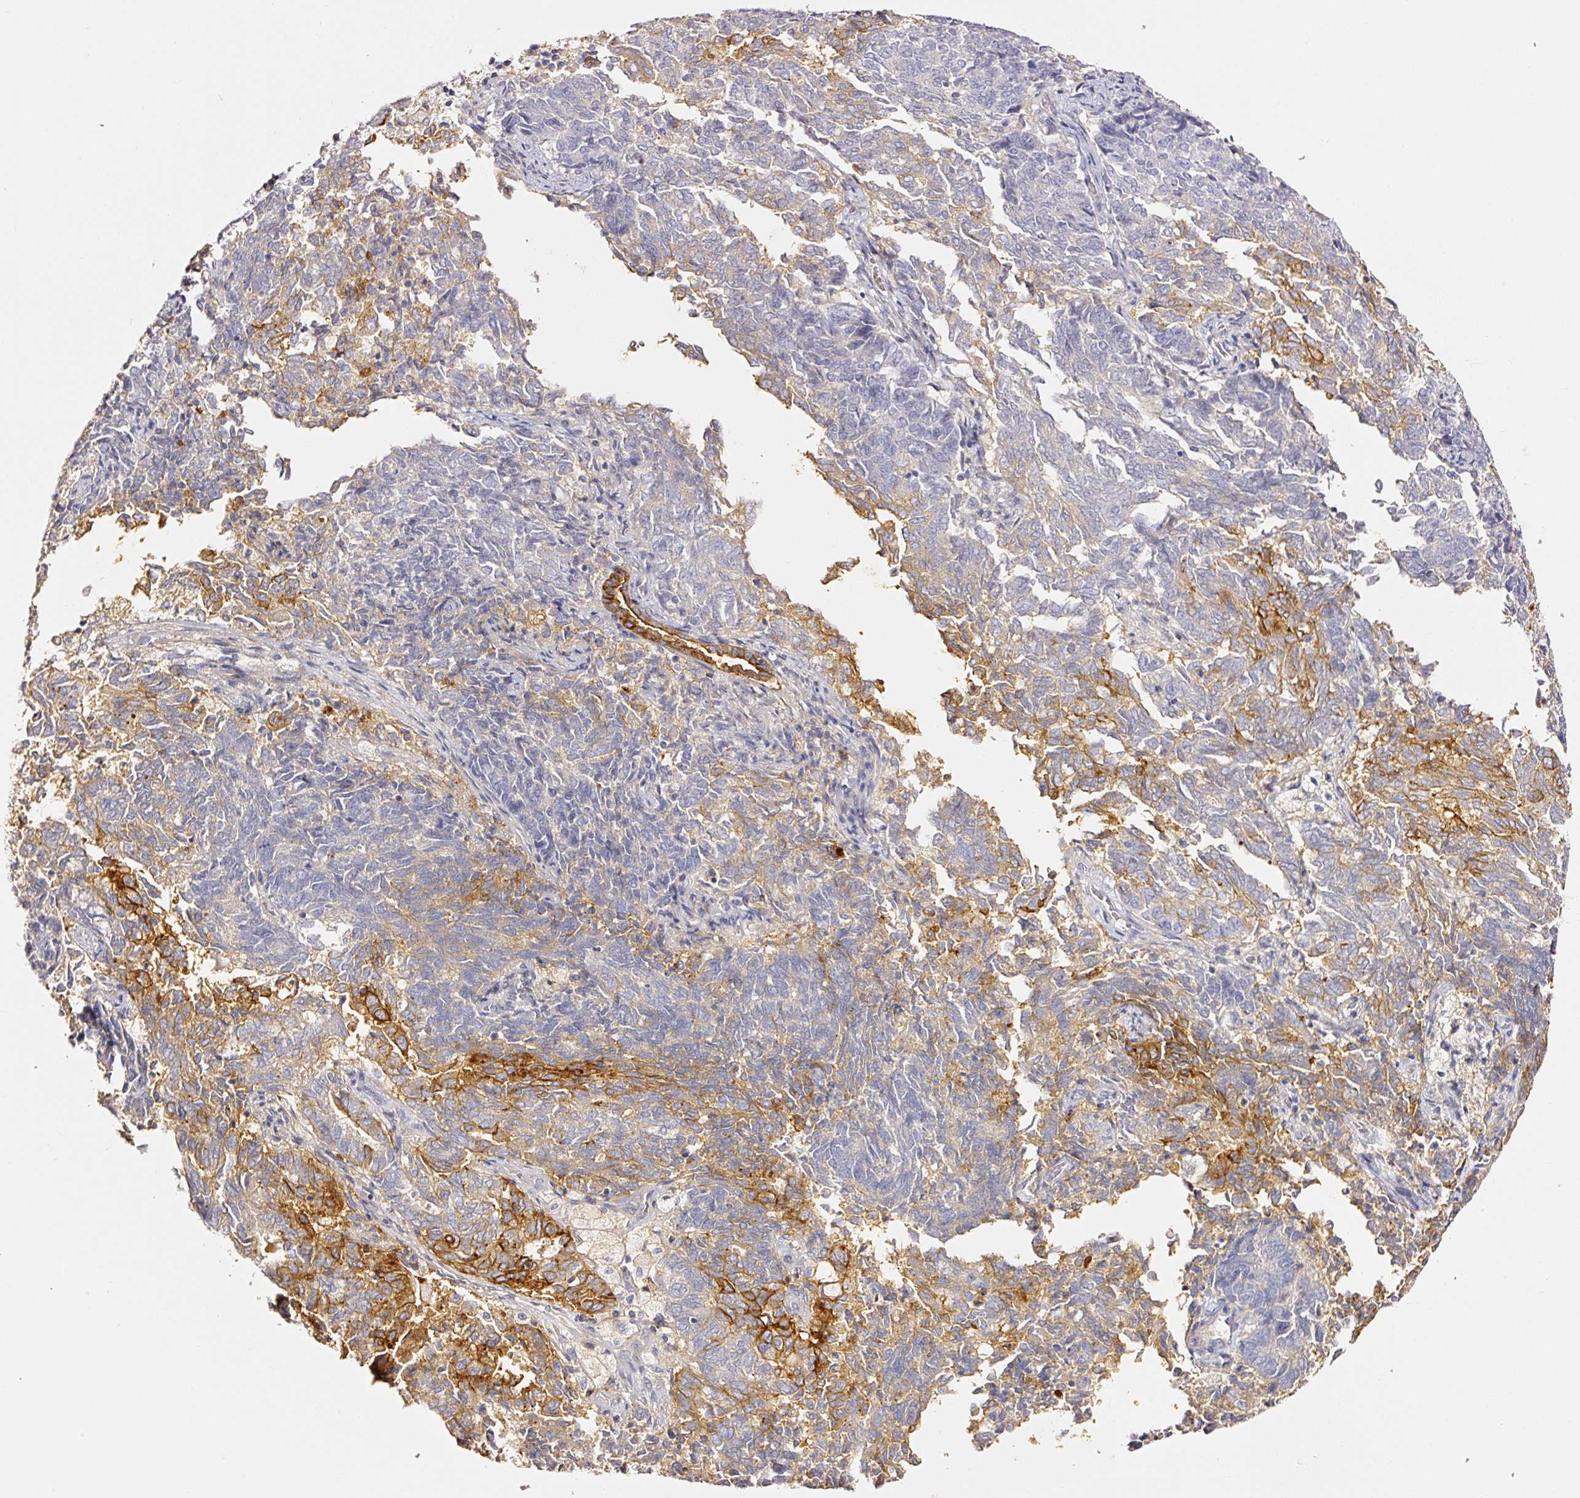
{"staining": {"intensity": "strong", "quantity": "<25%", "location": "cytoplasmic/membranous"}, "tissue": "endometrial cancer", "cell_type": "Tumor cells", "image_type": "cancer", "snomed": [{"axis": "morphology", "description": "Adenocarcinoma, NOS"}, {"axis": "topography", "description": "Endometrium"}], "caption": "This micrograph displays immunohistochemistry (IHC) staining of endometrial cancer, with medium strong cytoplasmic/membranous positivity in about <25% of tumor cells.", "gene": "CD47", "patient": {"sex": "female", "age": 80}}